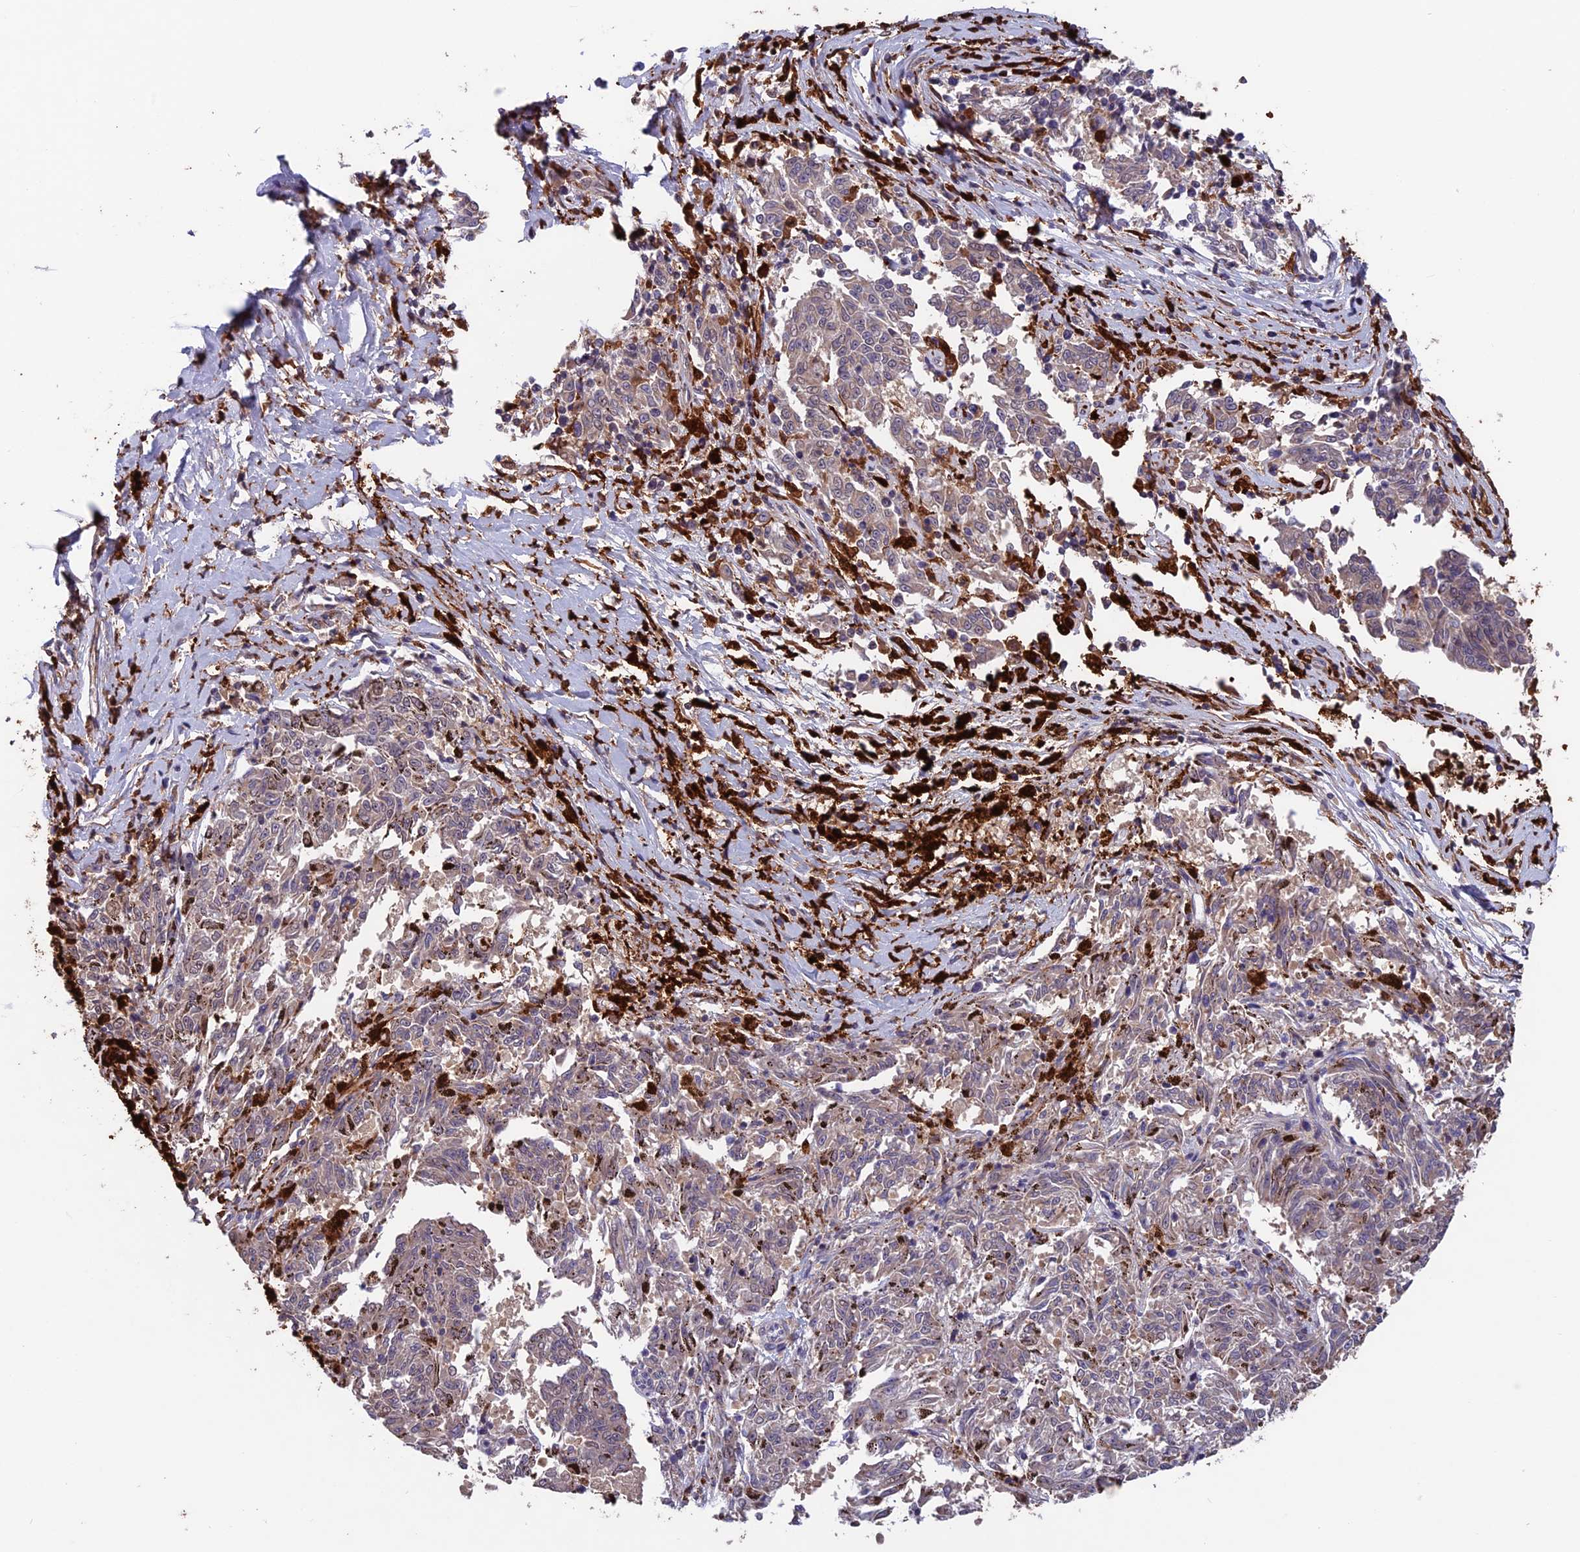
{"staining": {"intensity": "negative", "quantity": "none", "location": "none"}, "tissue": "melanoma", "cell_type": "Tumor cells", "image_type": "cancer", "snomed": [{"axis": "morphology", "description": "Malignant melanoma, NOS"}, {"axis": "topography", "description": "Skin"}], "caption": "The micrograph demonstrates no staining of tumor cells in melanoma.", "gene": "MAST2", "patient": {"sex": "female", "age": 72}}